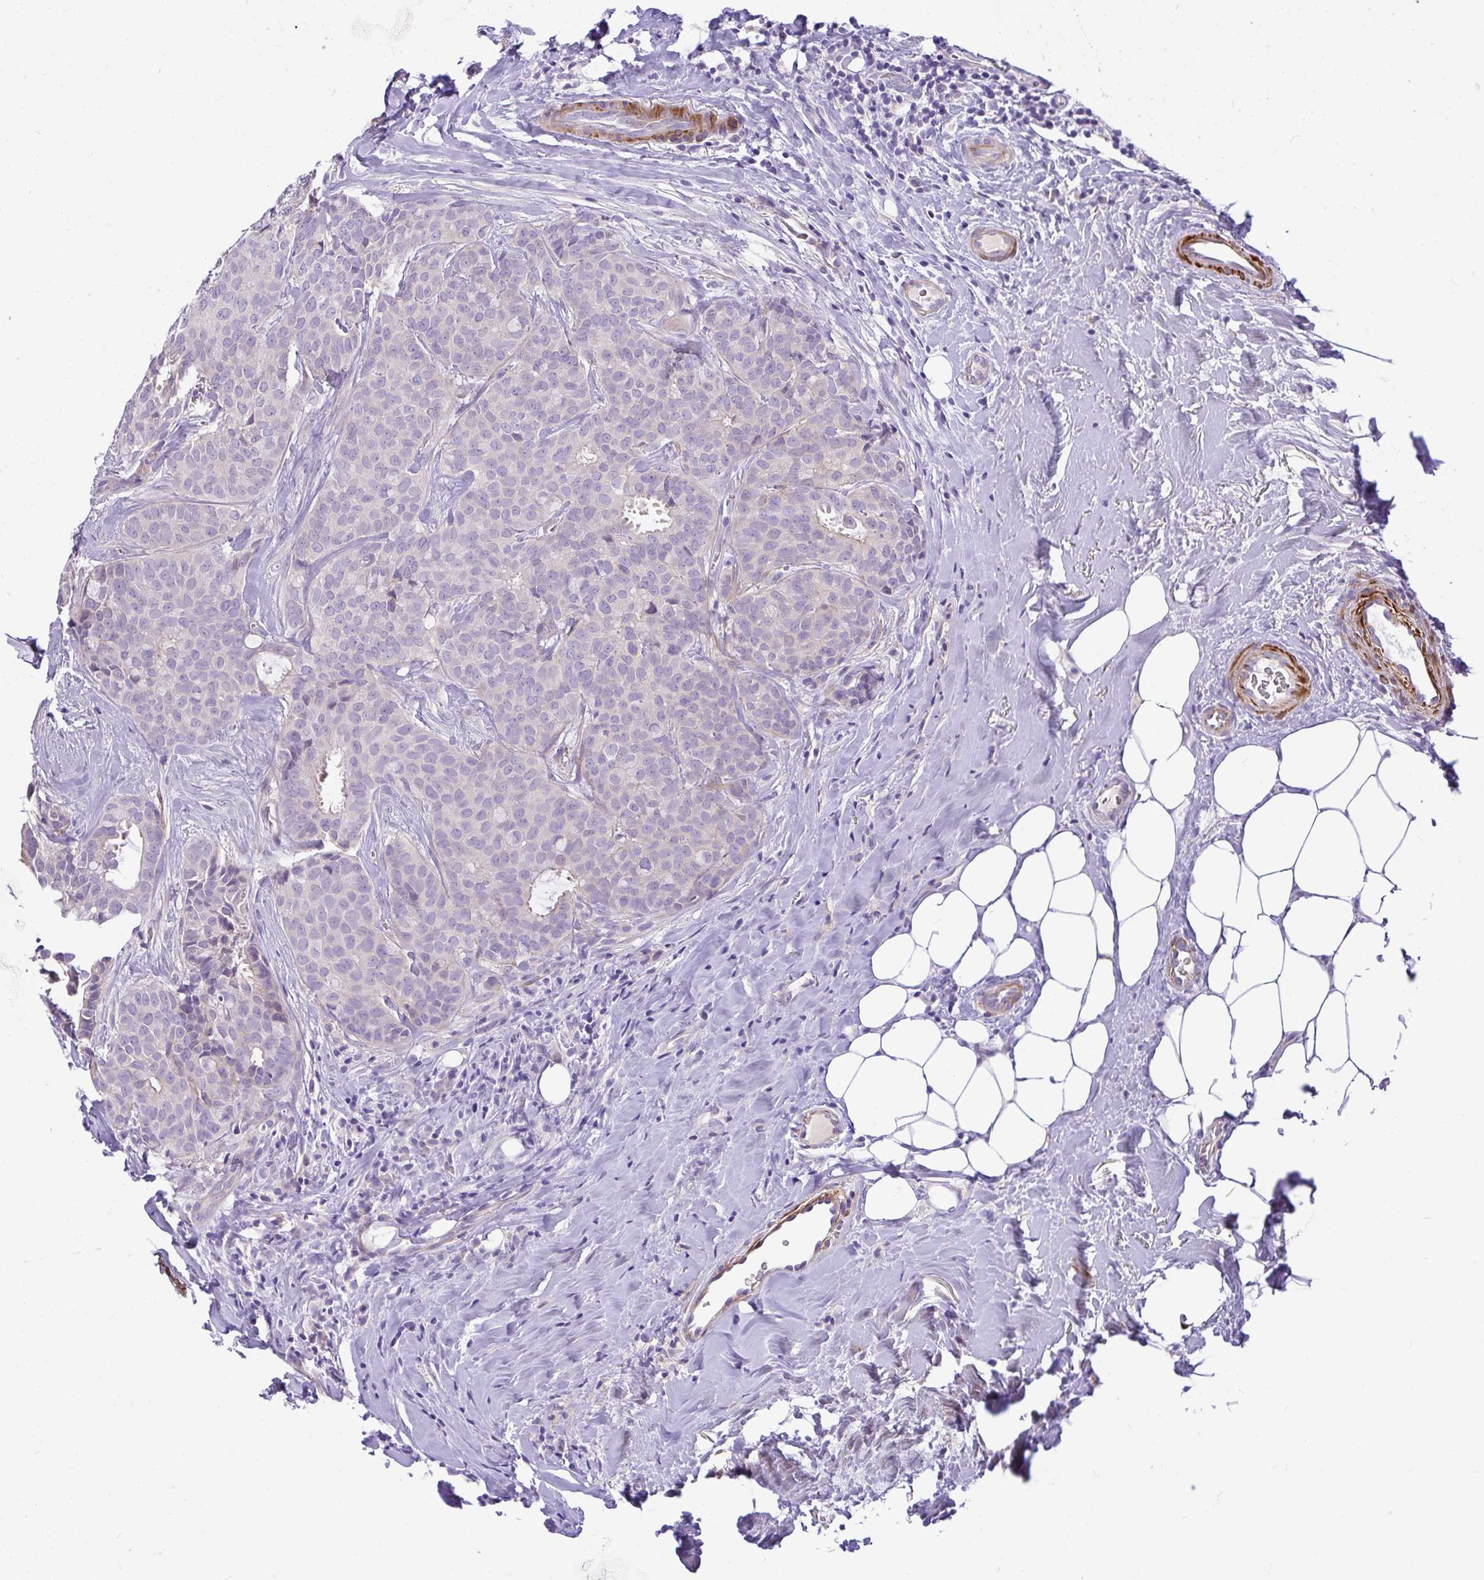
{"staining": {"intensity": "negative", "quantity": "none", "location": "none"}, "tissue": "breast cancer", "cell_type": "Tumor cells", "image_type": "cancer", "snomed": [{"axis": "morphology", "description": "Duct carcinoma"}, {"axis": "topography", "description": "Breast"}], "caption": "This is an immunohistochemistry photomicrograph of human breast invasive ductal carcinoma. There is no positivity in tumor cells.", "gene": "MOCS1", "patient": {"sex": "female", "age": 84}}